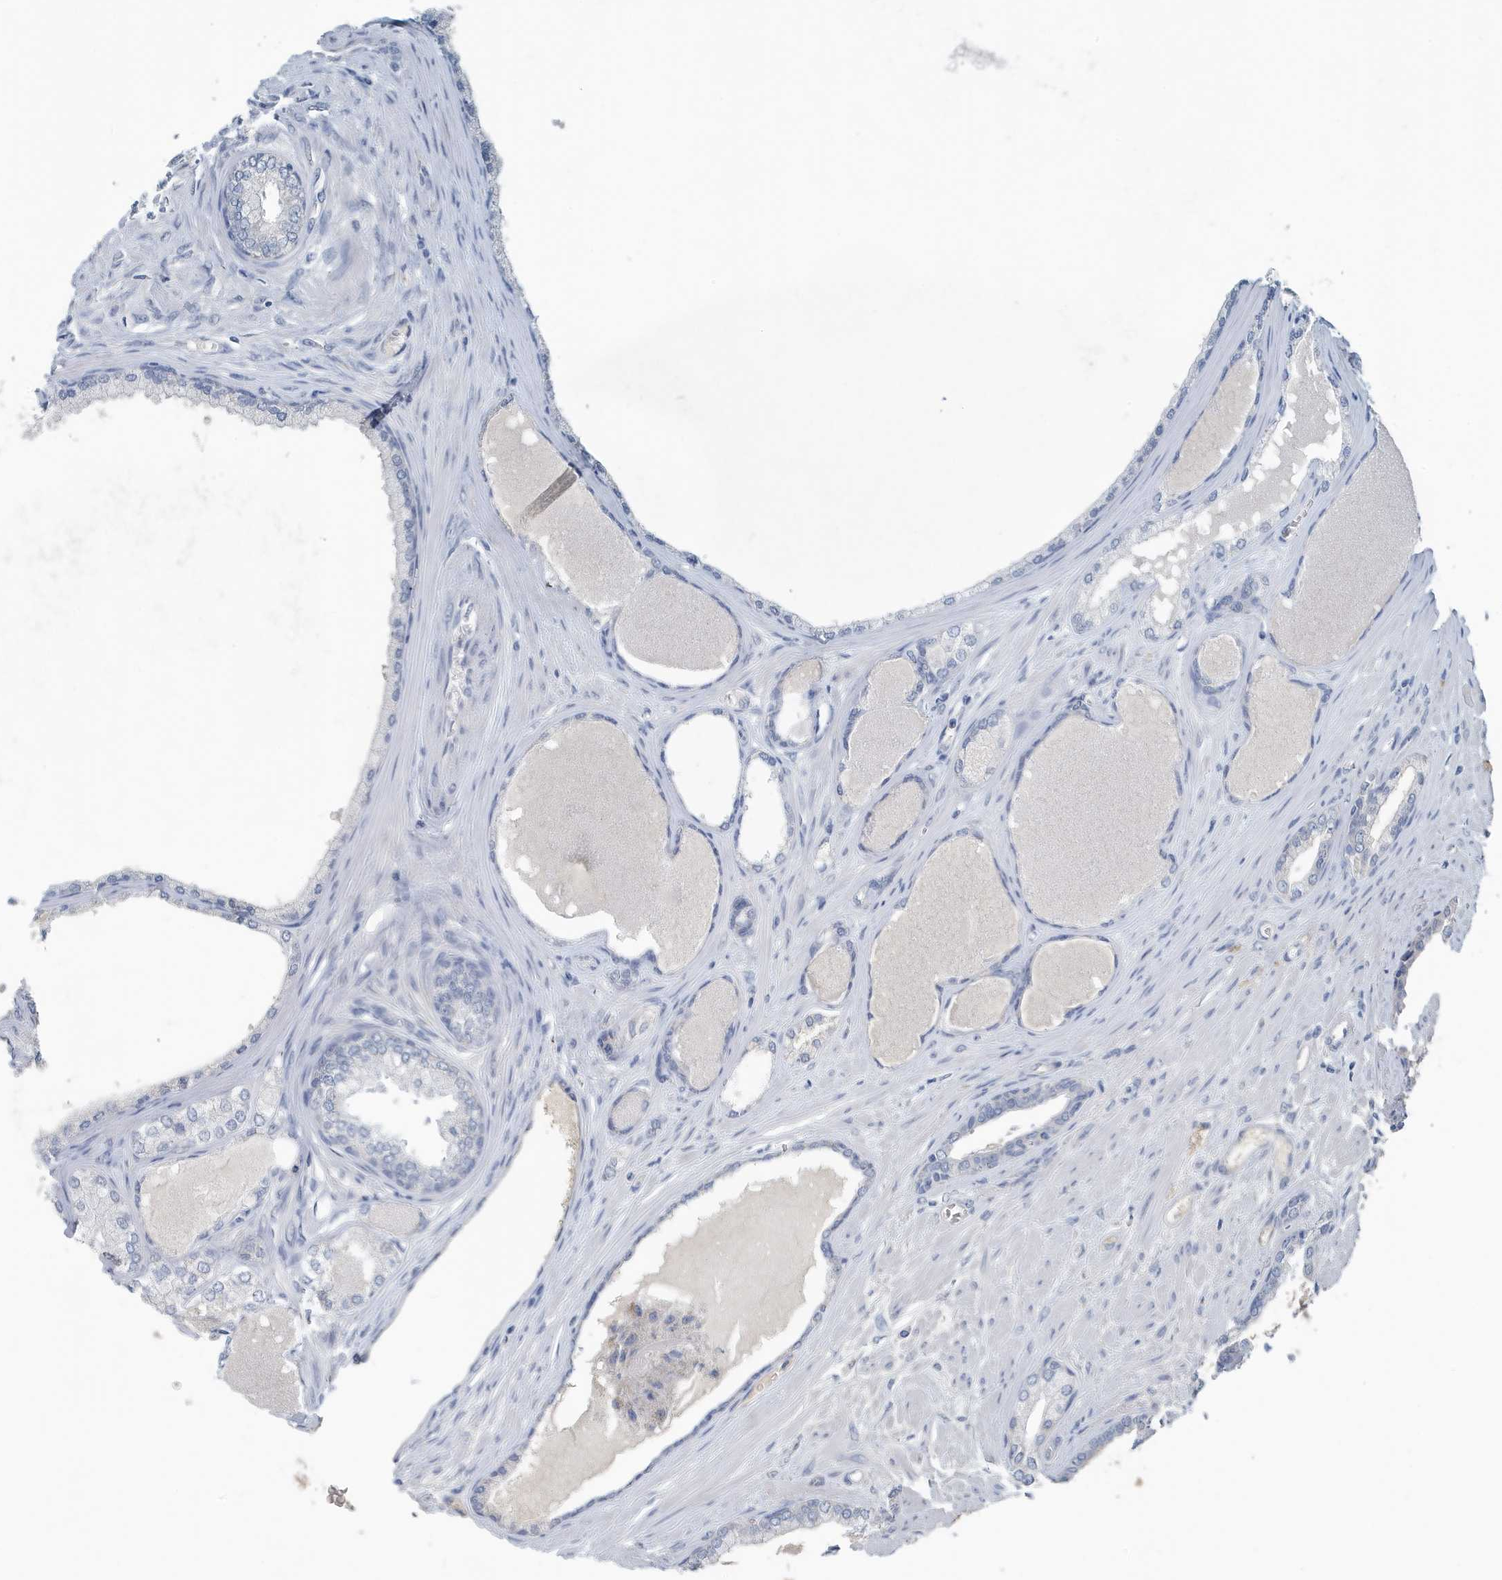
{"staining": {"intensity": "negative", "quantity": "none", "location": "none"}, "tissue": "prostate cancer", "cell_type": "Tumor cells", "image_type": "cancer", "snomed": [{"axis": "morphology", "description": "Adenocarcinoma, Low grade"}, {"axis": "topography", "description": "Prostate"}], "caption": "Image shows no protein staining in tumor cells of low-grade adenocarcinoma (prostate) tissue. (DAB (3,3'-diaminobenzidine) immunohistochemistry (IHC) with hematoxylin counter stain).", "gene": "UGT2B4", "patient": {"sex": "male", "age": 70}}